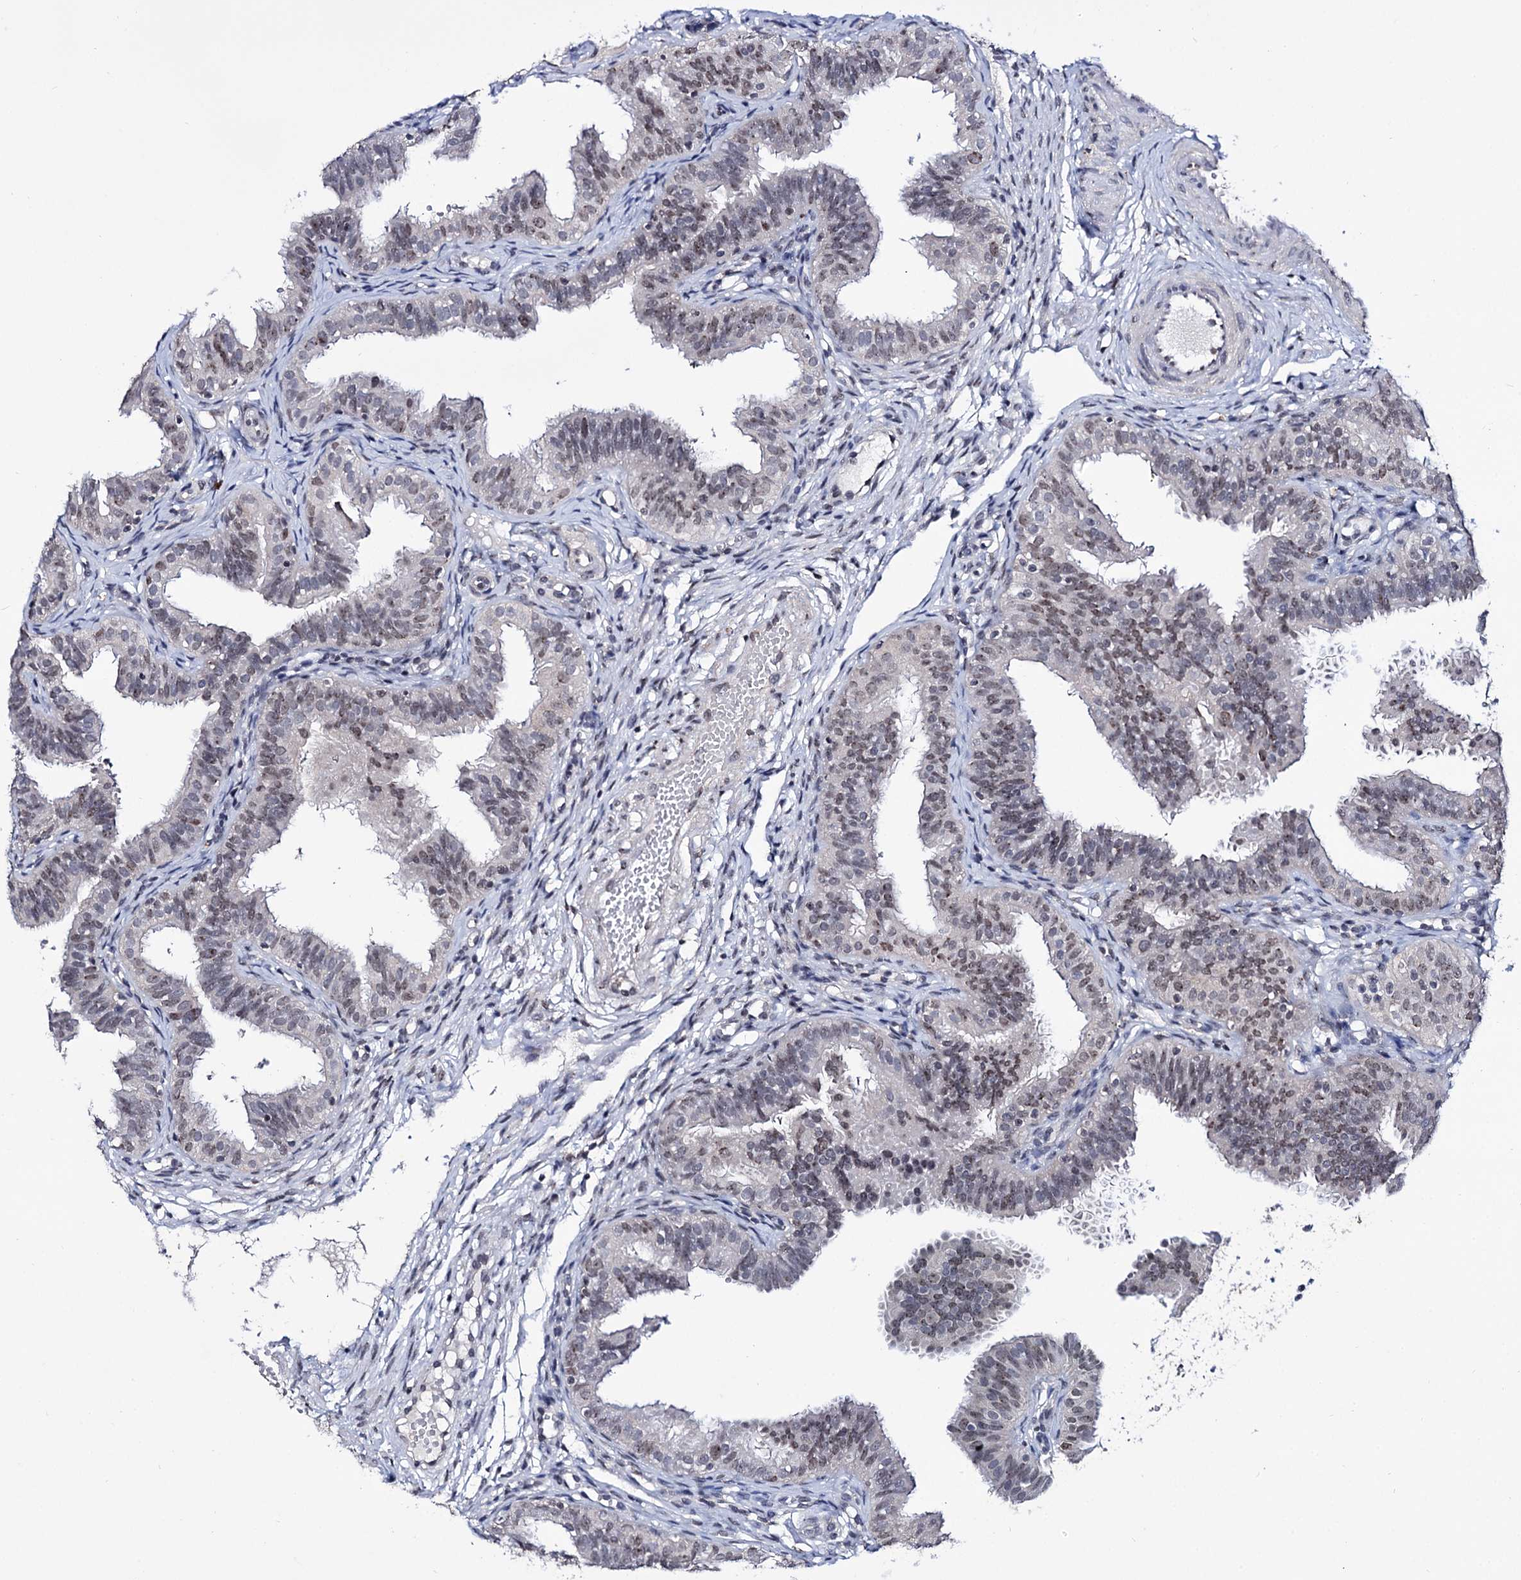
{"staining": {"intensity": "weak", "quantity": "25%-75%", "location": "nuclear"}, "tissue": "fallopian tube", "cell_type": "Glandular cells", "image_type": "normal", "snomed": [{"axis": "morphology", "description": "Normal tissue, NOS"}, {"axis": "topography", "description": "Fallopian tube"}], "caption": "Immunohistochemical staining of benign human fallopian tube exhibits weak nuclear protein expression in approximately 25%-75% of glandular cells.", "gene": "SMCHD1", "patient": {"sex": "female", "age": 35}}